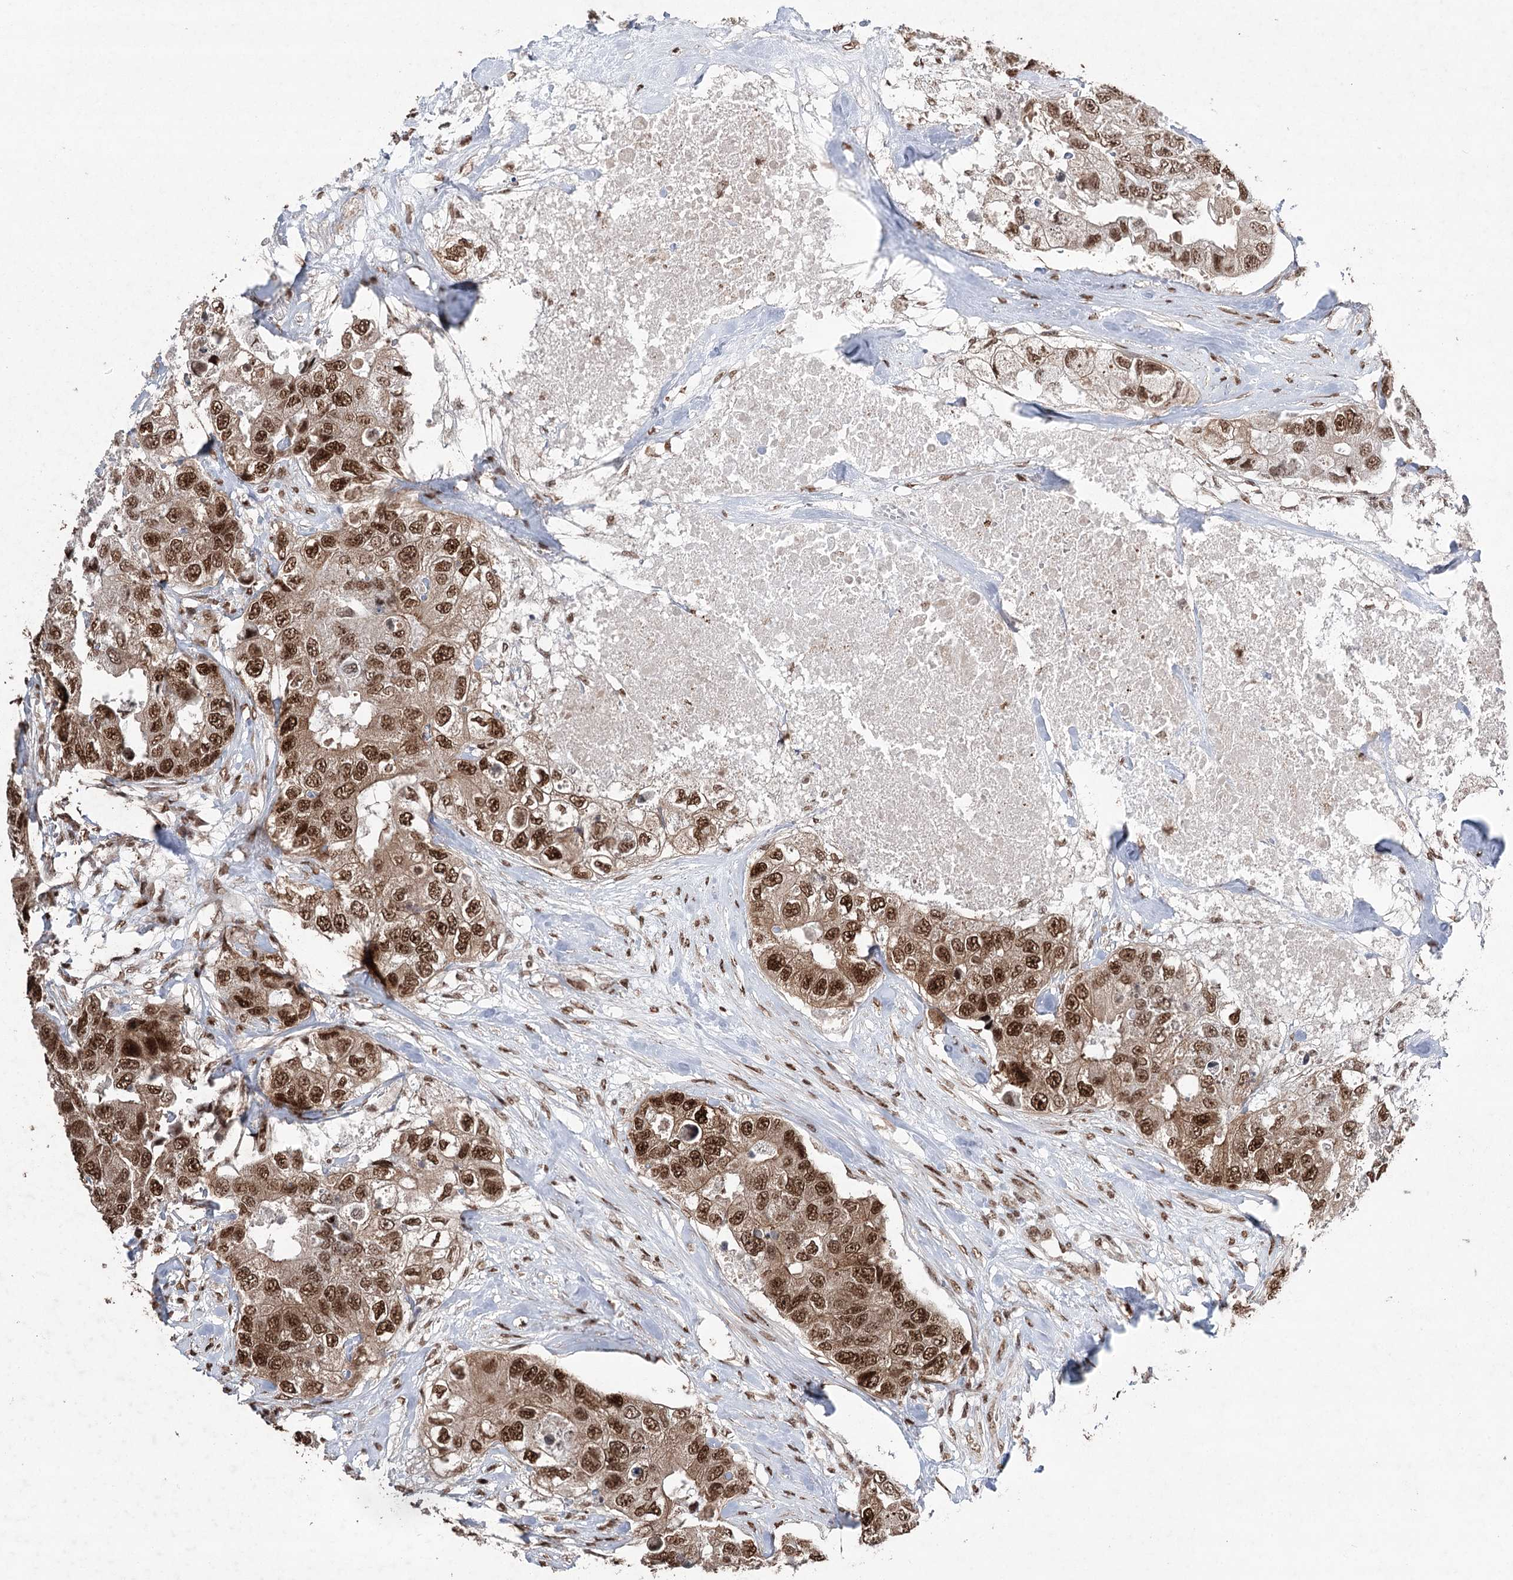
{"staining": {"intensity": "strong", "quantity": ">75%", "location": "cytoplasmic/membranous,nuclear"}, "tissue": "breast cancer", "cell_type": "Tumor cells", "image_type": "cancer", "snomed": [{"axis": "morphology", "description": "Duct carcinoma"}, {"axis": "topography", "description": "Breast"}], "caption": "Protein expression analysis of human breast cancer (intraductal carcinoma) reveals strong cytoplasmic/membranous and nuclear positivity in approximately >75% of tumor cells.", "gene": "PDCD4", "patient": {"sex": "female", "age": 62}}